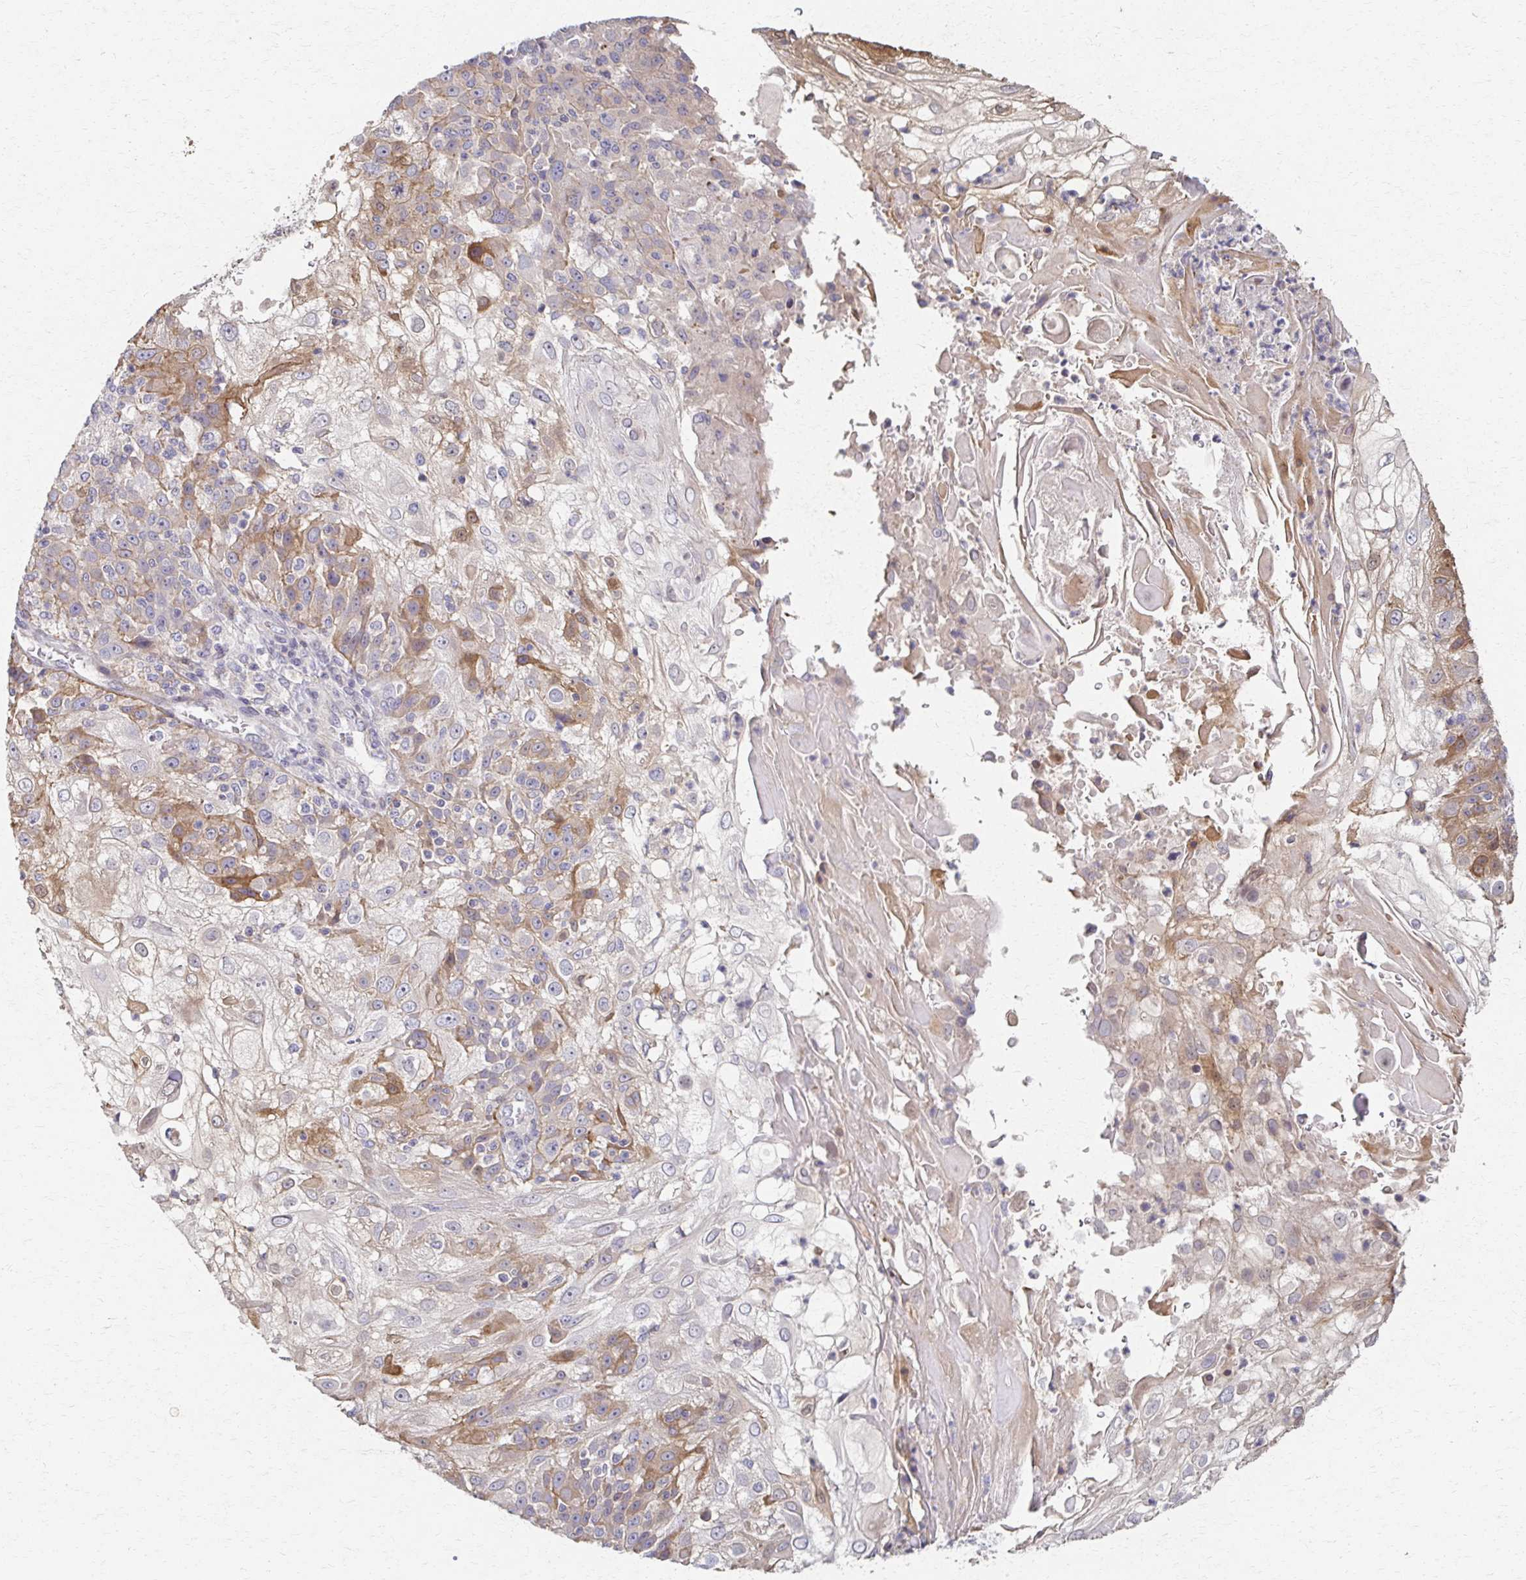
{"staining": {"intensity": "moderate", "quantity": "25%-75%", "location": "cytoplasmic/membranous"}, "tissue": "skin cancer", "cell_type": "Tumor cells", "image_type": "cancer", "snomed": [{"axis": "morphology", "description": "Normal tissue, NOS"}, {"axis": "morphology", "description": "Squamous cell carcinoma, NOS"}, {"axis": "topography", "description": "Skin"}], "caption": "Moderate cytoplasmic/membranous staining for a protein is present in about 25%-75% of tumor cells of skin cancer (squamous cell carcinoma) using immunohistochemistry.", "gene": "EOLA2", "patient": {"sex": "female", "age": 83}}